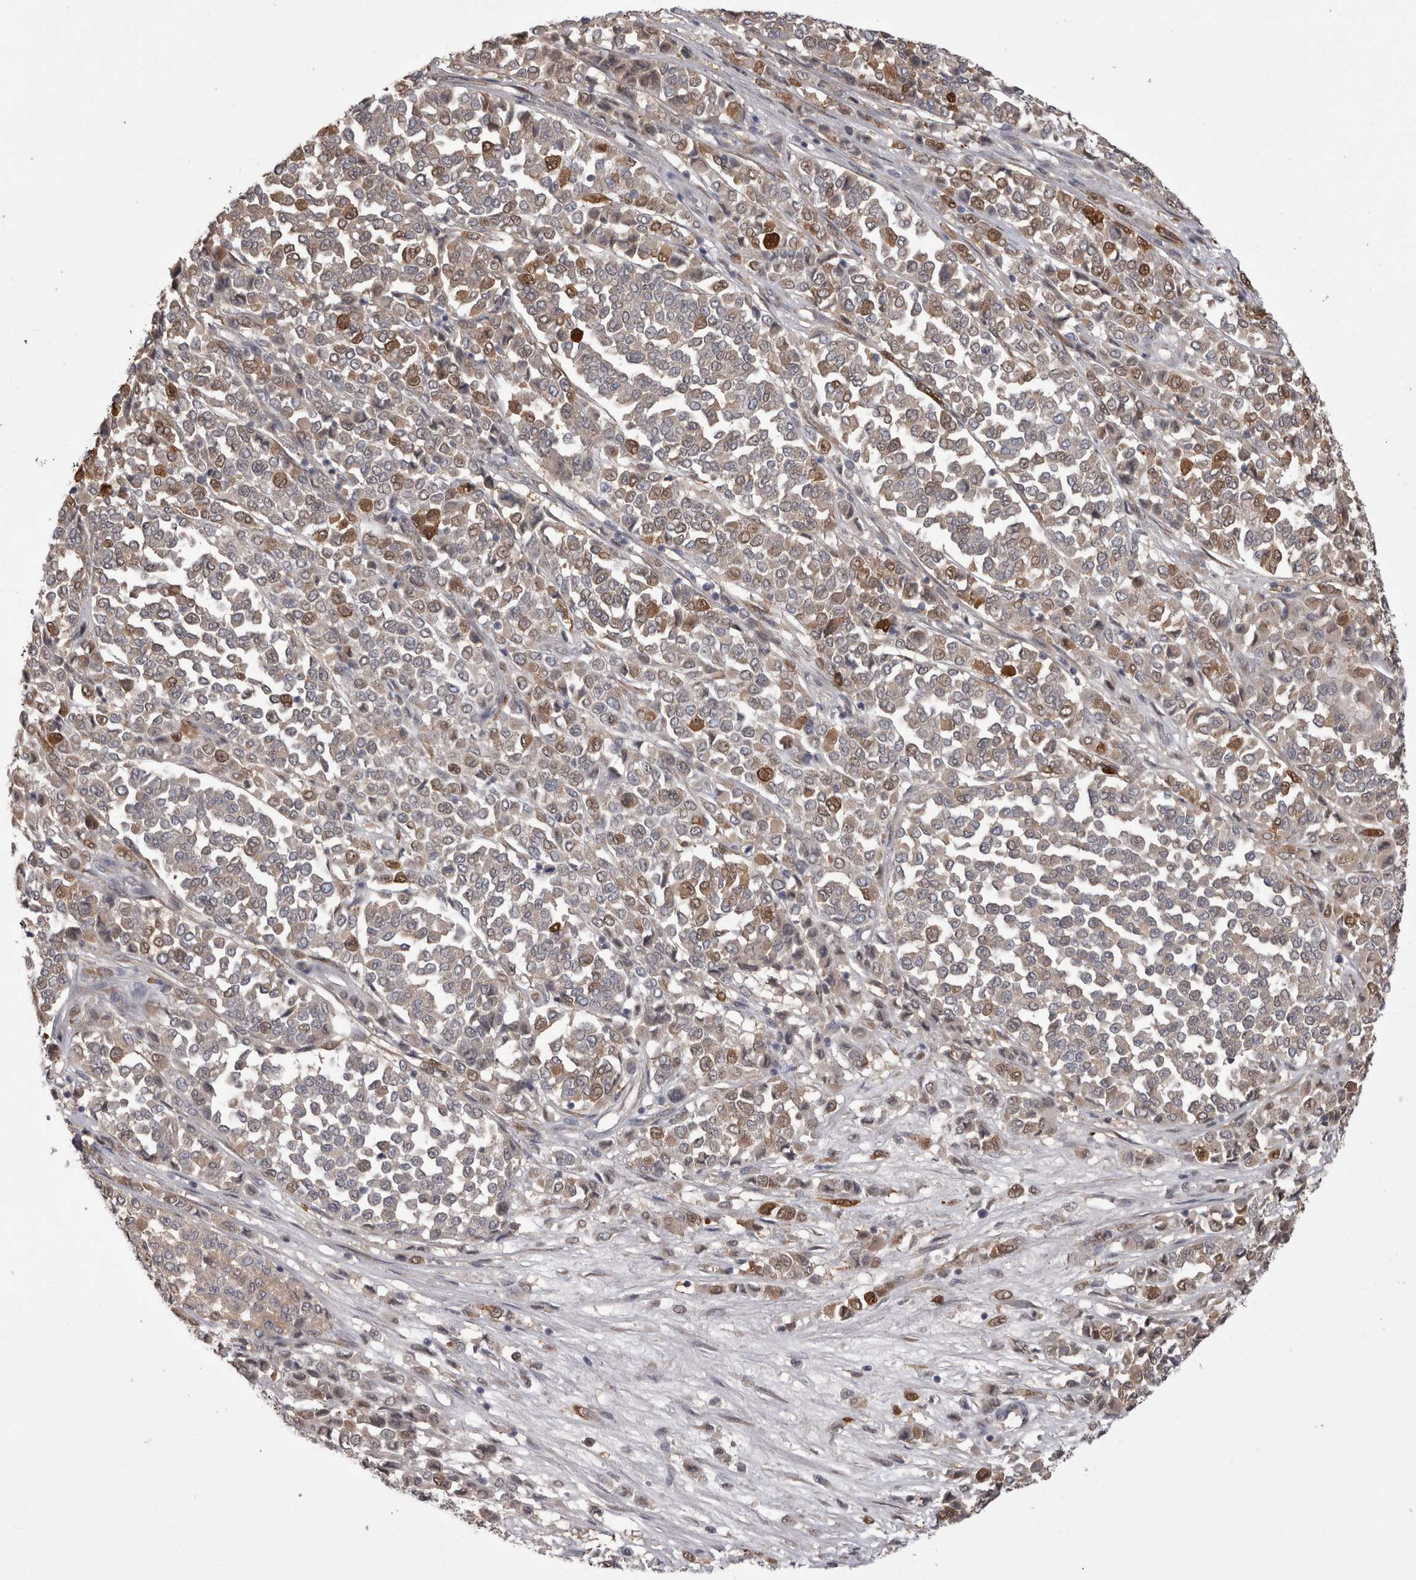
{"staining": {"intensity": "moderate", "quantity": "<25%", "location": "cytoplasmic/membranous,nuclear"}, "tissue": "melanoma", "cell_type": "Tumor cells", "image_type": "cancer", "snomed": [{"axis": "morphology", "description": "Malignant melanoma, Metastatic site"}, {"axis": "topography", "description": "Pancreas"}], "caption": "This photomicrograph exhibits immunohistochemistry staining of melanoma, with low moderate cytoplasmic/membranous and nuclear expression in approximately <25% of tumor cells.", "gene": "CHIC2", "patient": {"sex": "female", "age": 30}}